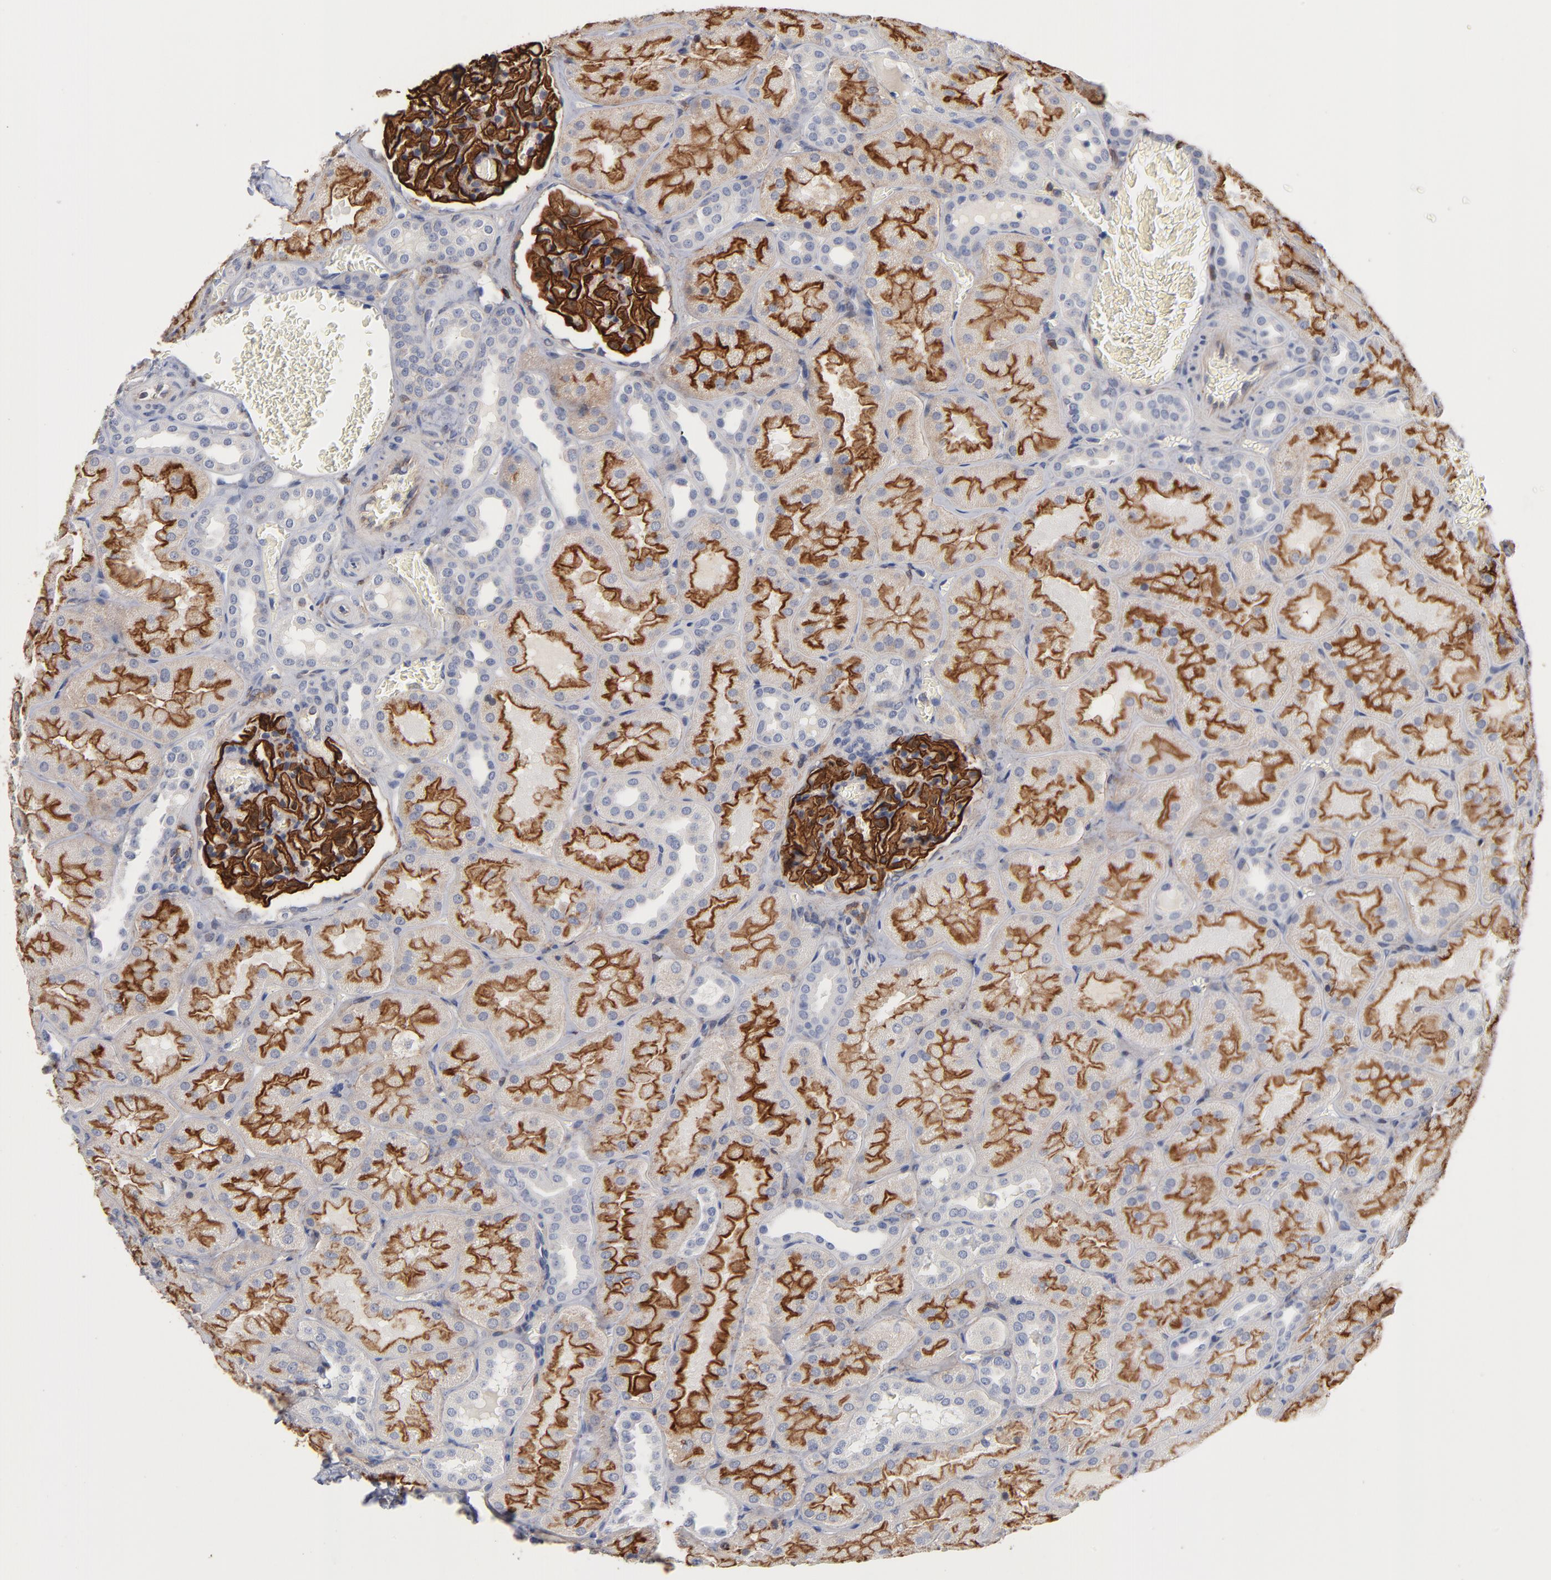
{"staining": {"intensity": "strong", "quantity": ">75%", "location": "cytoplasmic/membranous"}, "tissue": "kidney", "cell_type": "Cells in glomeruli", "image_type": "normal", "snomed": [{"axis": "morphology", "description": "Normal tissue, NOS"}, {"axis": "topography", "description": "Kidney"}], "caption": "Immunohistochemistry (IHC) staining of normal kidney, which shows high levels of strong cytoplasmic/membranous positivity in approximately >75% of cells in glomeruli indicating strong cytoplasmic/membranous protein positivity. The staining was performed using DAB (brown) for protein detection and nuclei were counterstained in hematoxylin (blue).", "gene": "PDLIM2", "patient": {"sex": "male", "age": 28}}